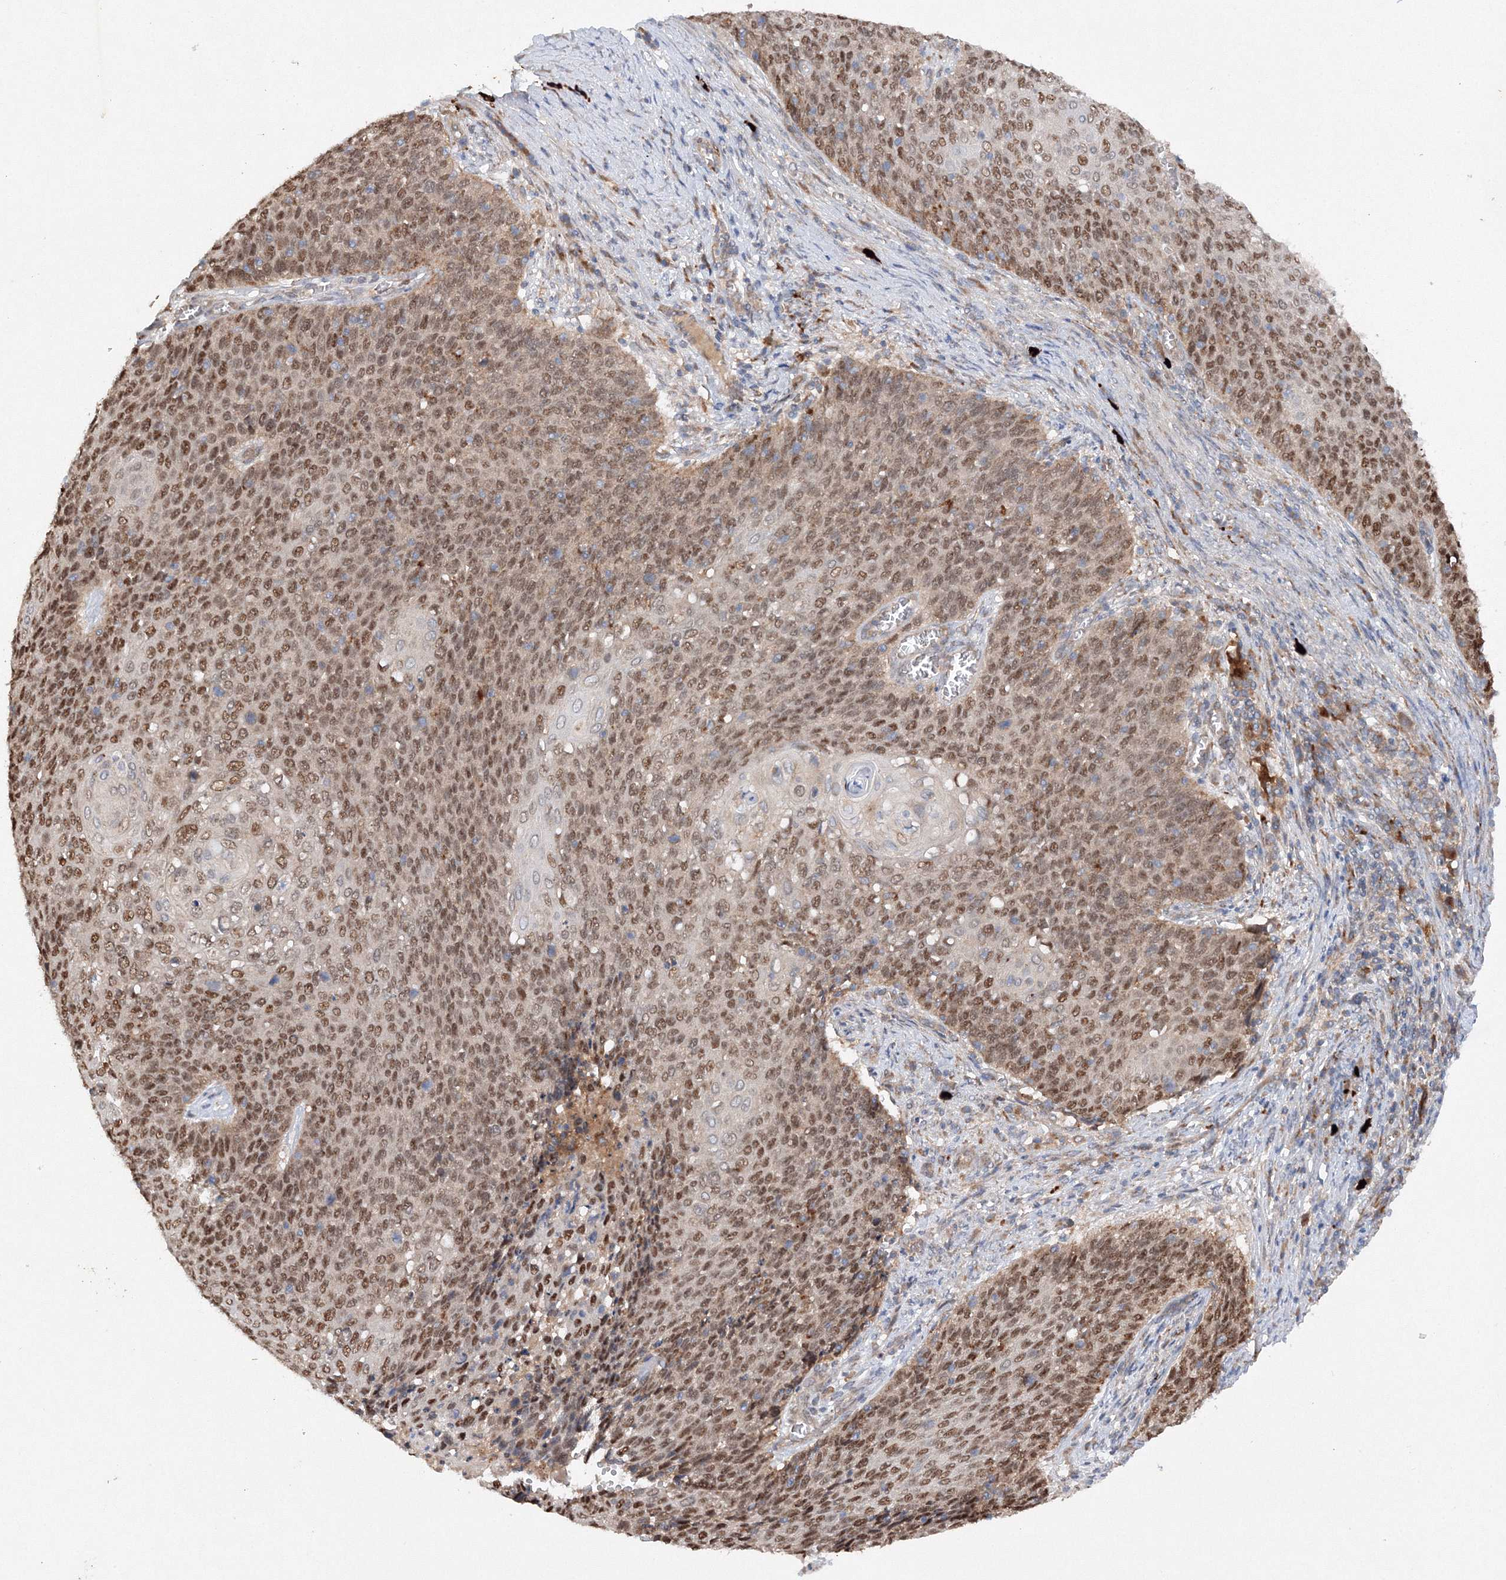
{"staining": {"intensity": "moderate", "quantity": ">75%", "location": "nuclear"}, "tissue": "cervical cancer", "cell_type": "Tumor cells", "image_type": "cancer", "snomed": [{"axis": "morphology", "description": "Squamous cell carcinoma, NOS"}, {"axis": "topography", "description": "Cervix"}], "caption": "Protein staining shows moderate nuclear positivity in about >75% of tumor cells in squamous cell carcinoma (cervical).", "gene": "SLC36A1", "patient": {"sex": "female", "age": 39}}